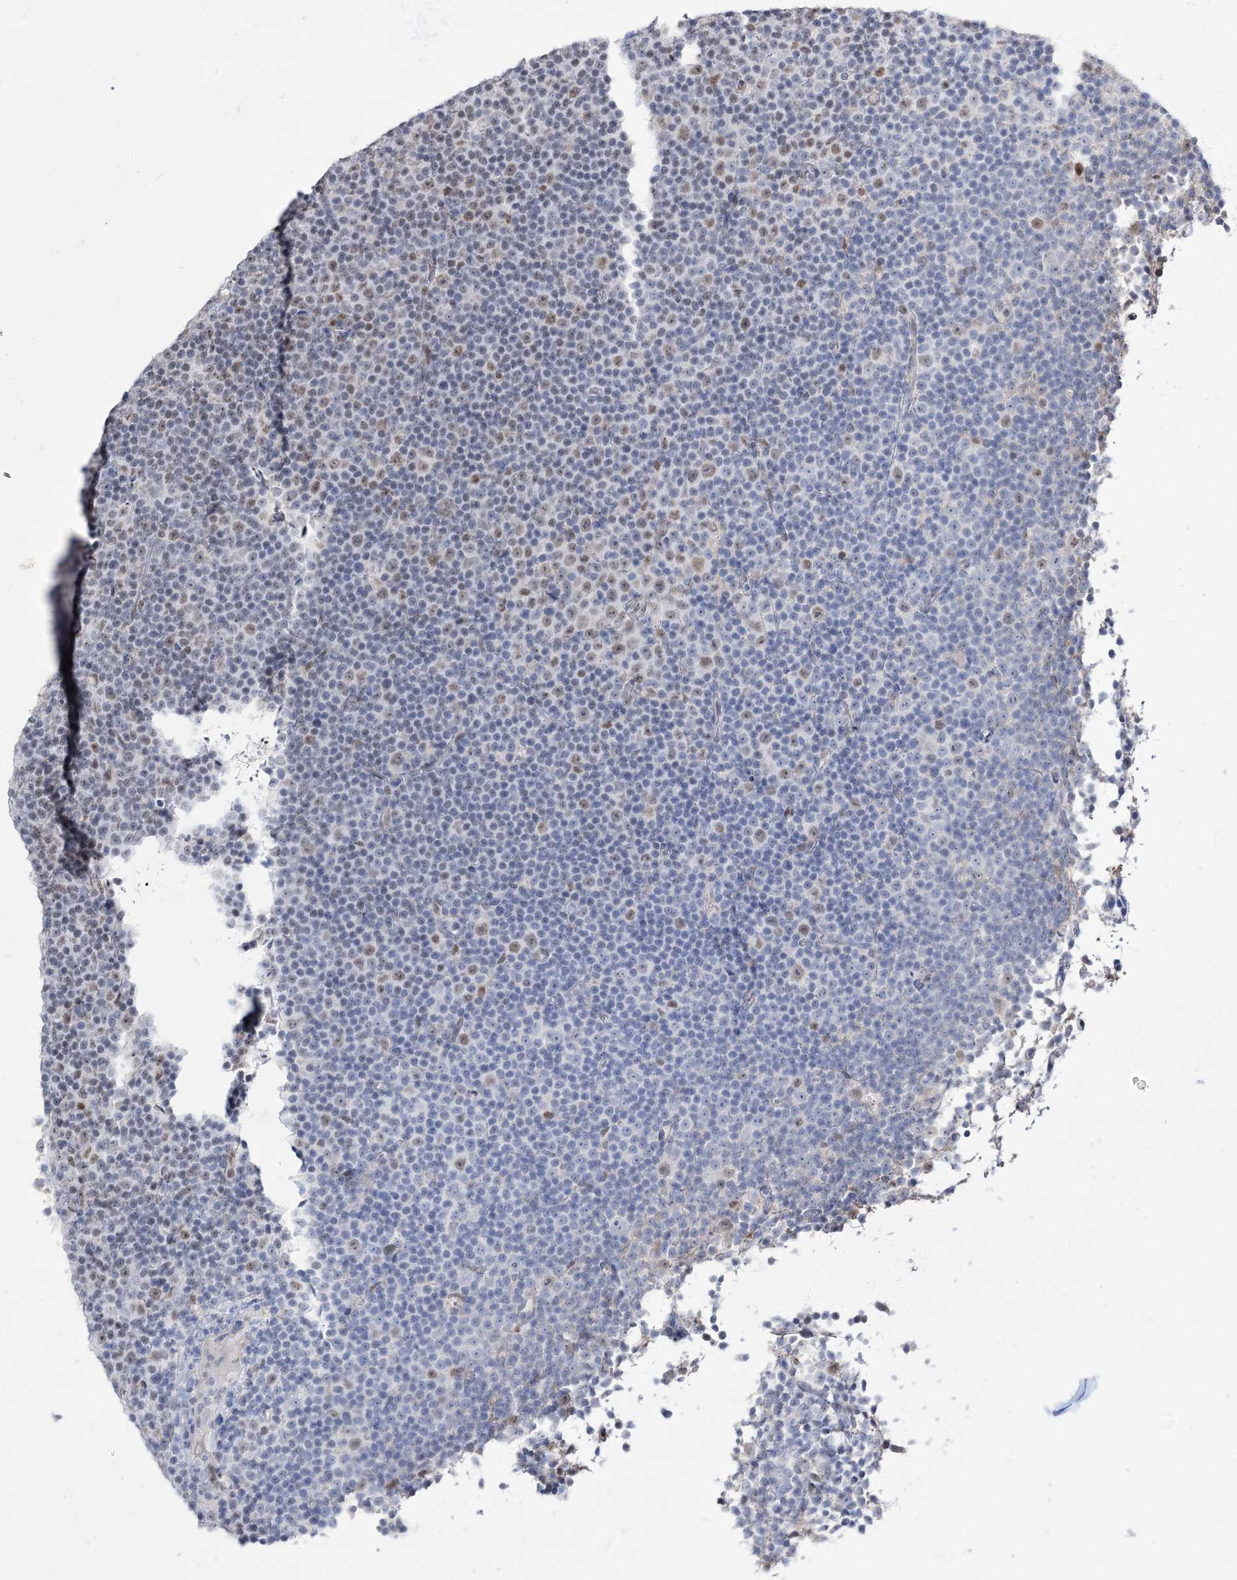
{"staining": {"intensity": "moderate", "quantity": "<25%", "location": "nuclear"}, "tissue": "lymphoma", "cell_type": "Tumor cells", "image_type": "cancer", "snomed": [{"axis": "morphology", "description": "Malignant lymphoma, non-Hodgkin's type, Low grade"}, {"axis": "topography", "description": "Lymph node"}], "caption": "The immunohistochemical stain shows moderate nuclear positivity in tumor cells of low-grade malignant lymphoma, non-Hodgkin's type tissue. (DAB (3,3'-diaminobenzidine) IHC with brightfield microscopy, high magnification).", "gene": "VGLL4", "patient": {"sex": "female", "age": 67}}